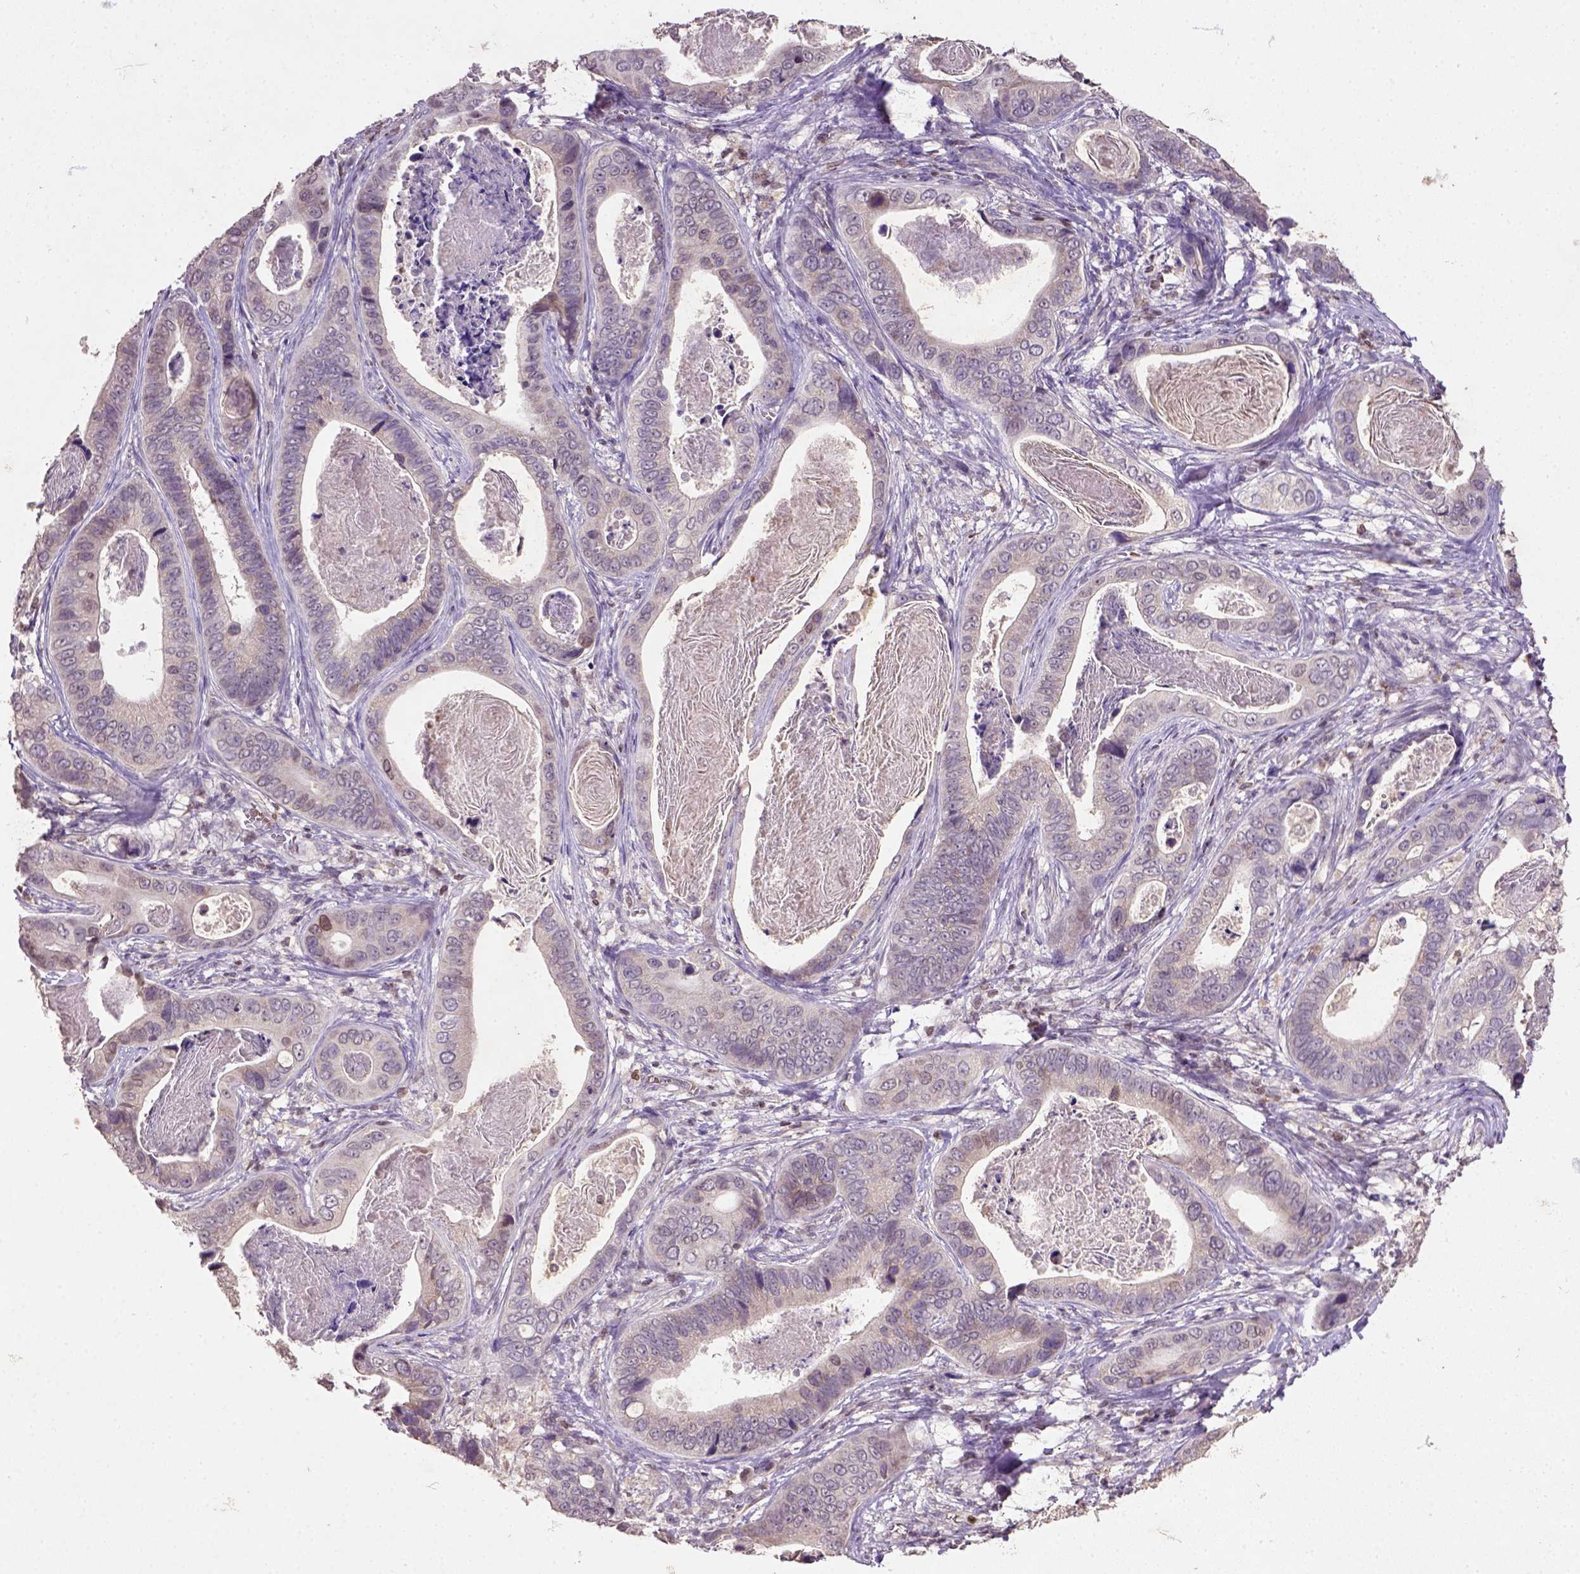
{"staining": {"intensity": "weak", "quantity": "<25%", "location": "nuclear"}, "tissue": "stomach cancer", "cell_type": "Tumor cells", "image_type": "cancer", "snomed": [{"axis": "morphology", "description": "Adenocarcinoma, NOS"}, {"axis": "topography", "description": "Stomach"}], "caption": "This is a histopathology image of IHC staining of stomach adenocarcinoma, which shows no positivity in tumor cells.", "gene": "NUDT3", "patient": {"sex": "male", "age": 84}}